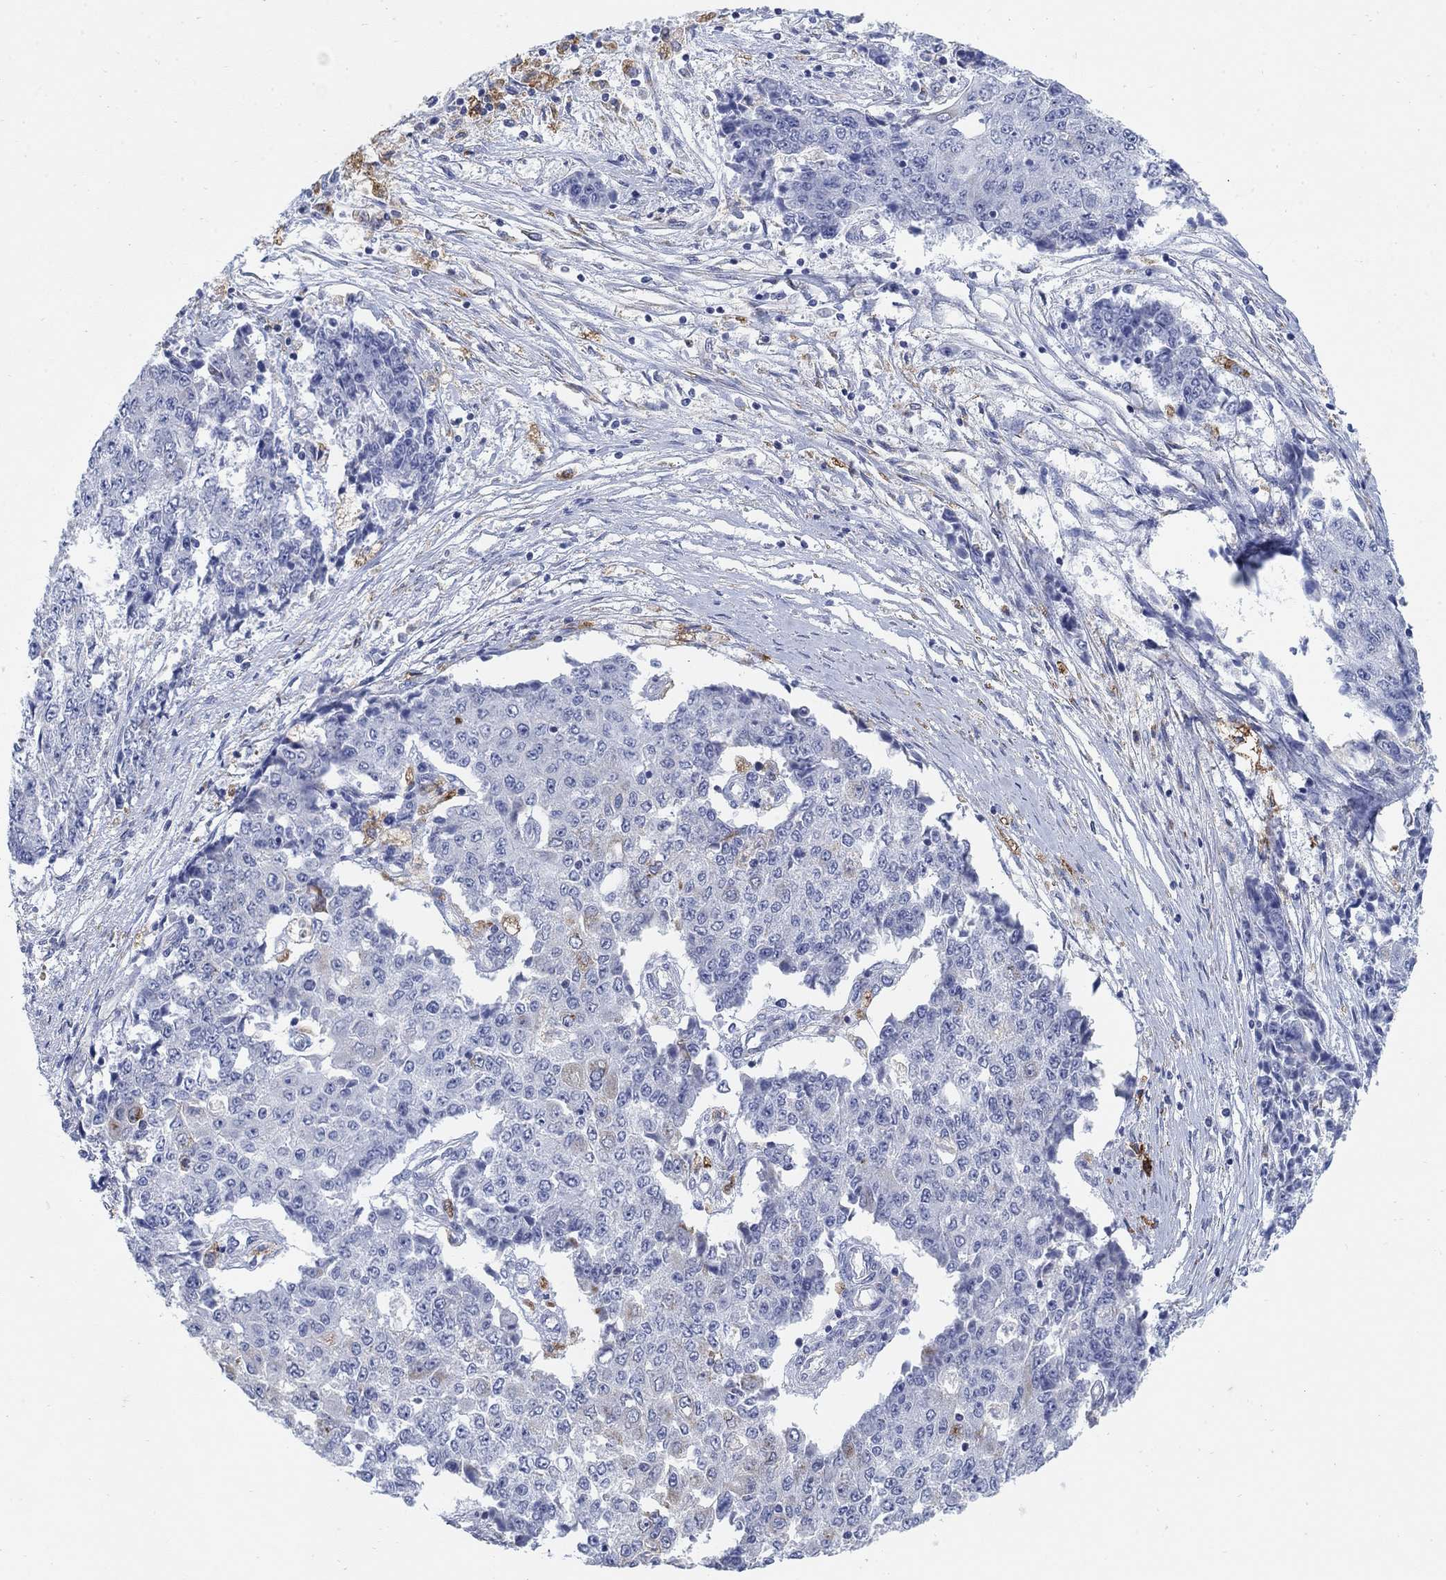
{"staining": {"intensity": "negative", "quantity": "none", "location": "none"}, "tissue": "ovarian cancer", "cell_type": "Tumor cells", "image_type": "cancer", "snomed": [{"axis": "morphology", "description": "Carcinoma, endometroid"}, {"axis": "topography", "description": "Ovary"}], "caption": "IHC of human endometroid carcinoma (ovarian) shows no expression in tumor cells.", "gene": "SCCPDH", "patient": {"sex": "female", "age": 42}}